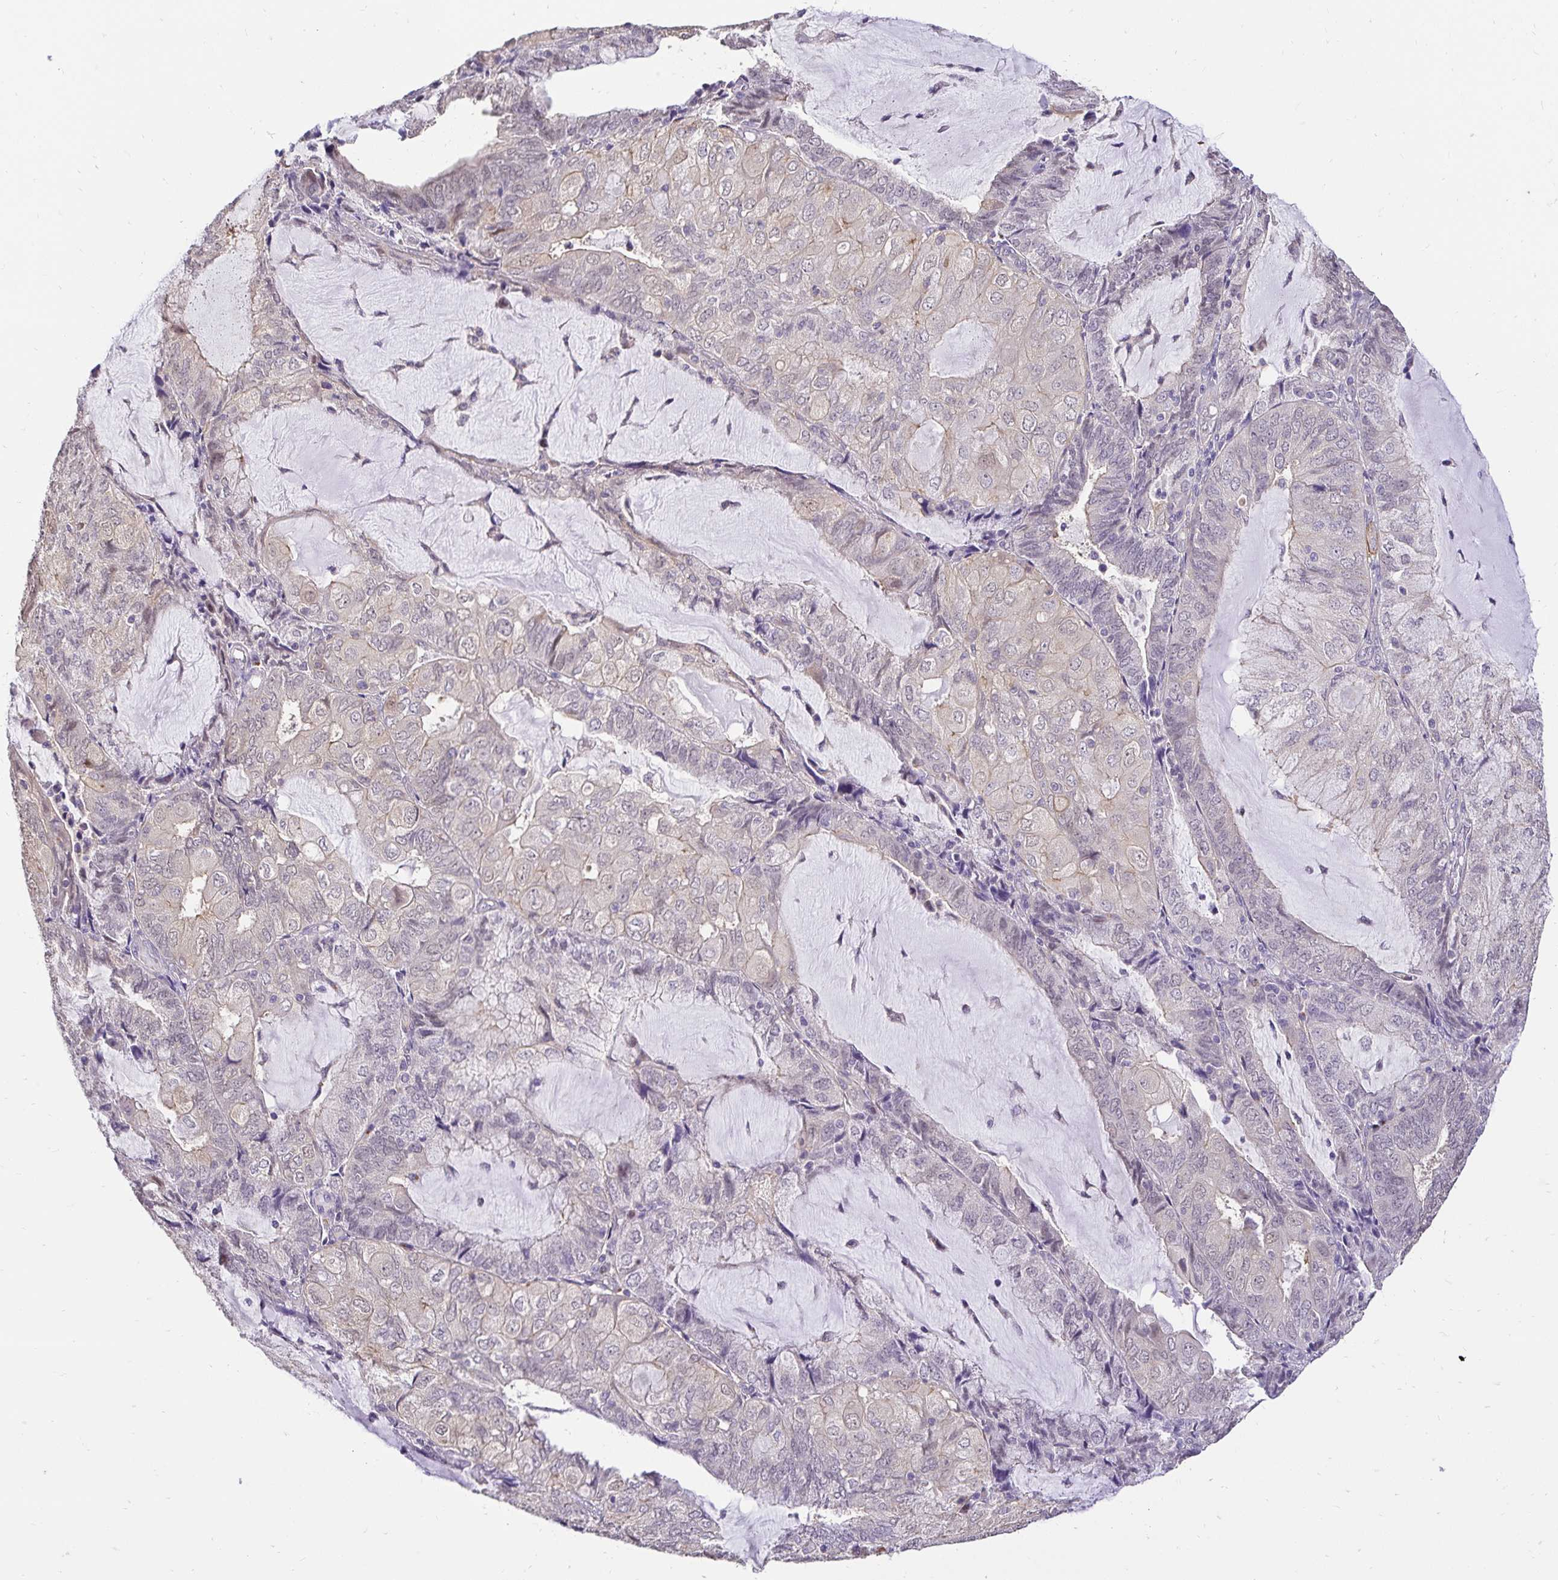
{"staining": {"intensity": "negative", "quantity": "none", "location": "none"}, "tissue": "endometrial cancer", "cell_type": "Tumor cells", "image_type": "cancer", "snomed": [{"axis": "morphology", "description": "Adenocarcinoma, NOS"}, {"axis": "topography", "description": "Endometrium"}], "caption": "A high-resolution image shows immunohistochemistry (IHC) staining of endometrial adenocarcinoma, which displays no significant staining in tumor cells.", "gene": "SLC9A1", "patient": {"sex": "female", "age": 81}}